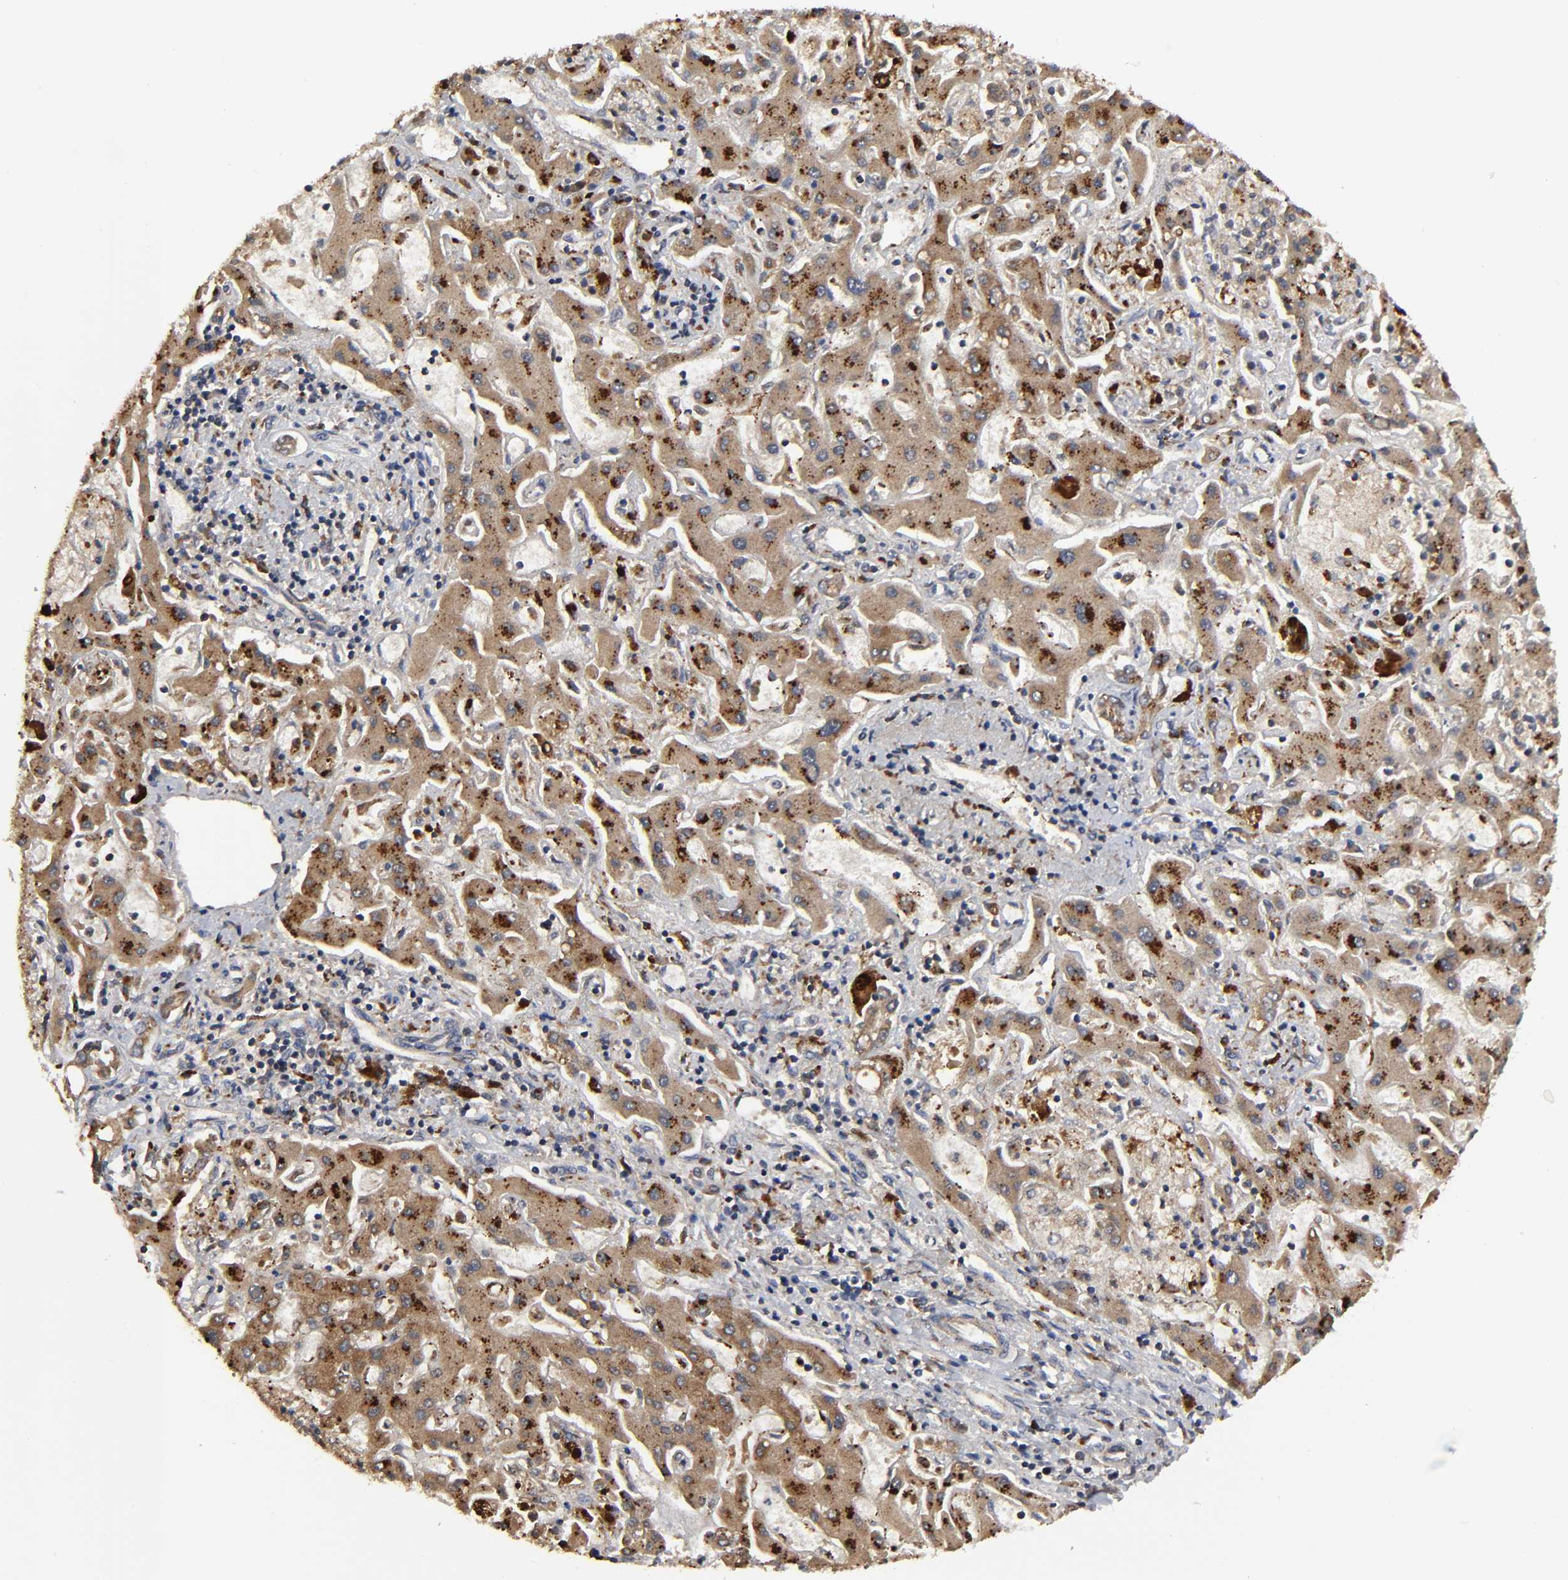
{"staining": {"intensity": "strong", "quantity": ">75%", "location": "cytoplasmic/membranous"}, "tissue": "liver cancer", "cell_type": "Tumor cells", "image_type": "cancer", "snomed": [{"axis": "morphology", "description": "Cholangiocarcinoma"}, {"axis": "topography", "description": "Liver"}], "caption": "Immunohistochemistry (IHC) (DAB (3,3'-diaminobenzidine)) staining of liver cholangiocarcinoma demonstrates strong cytoplasmic/membranous protein expression in about >75% of tumor cells.", "gene": "COX6B1", "patient": {"sex": "male", "age": 50}}